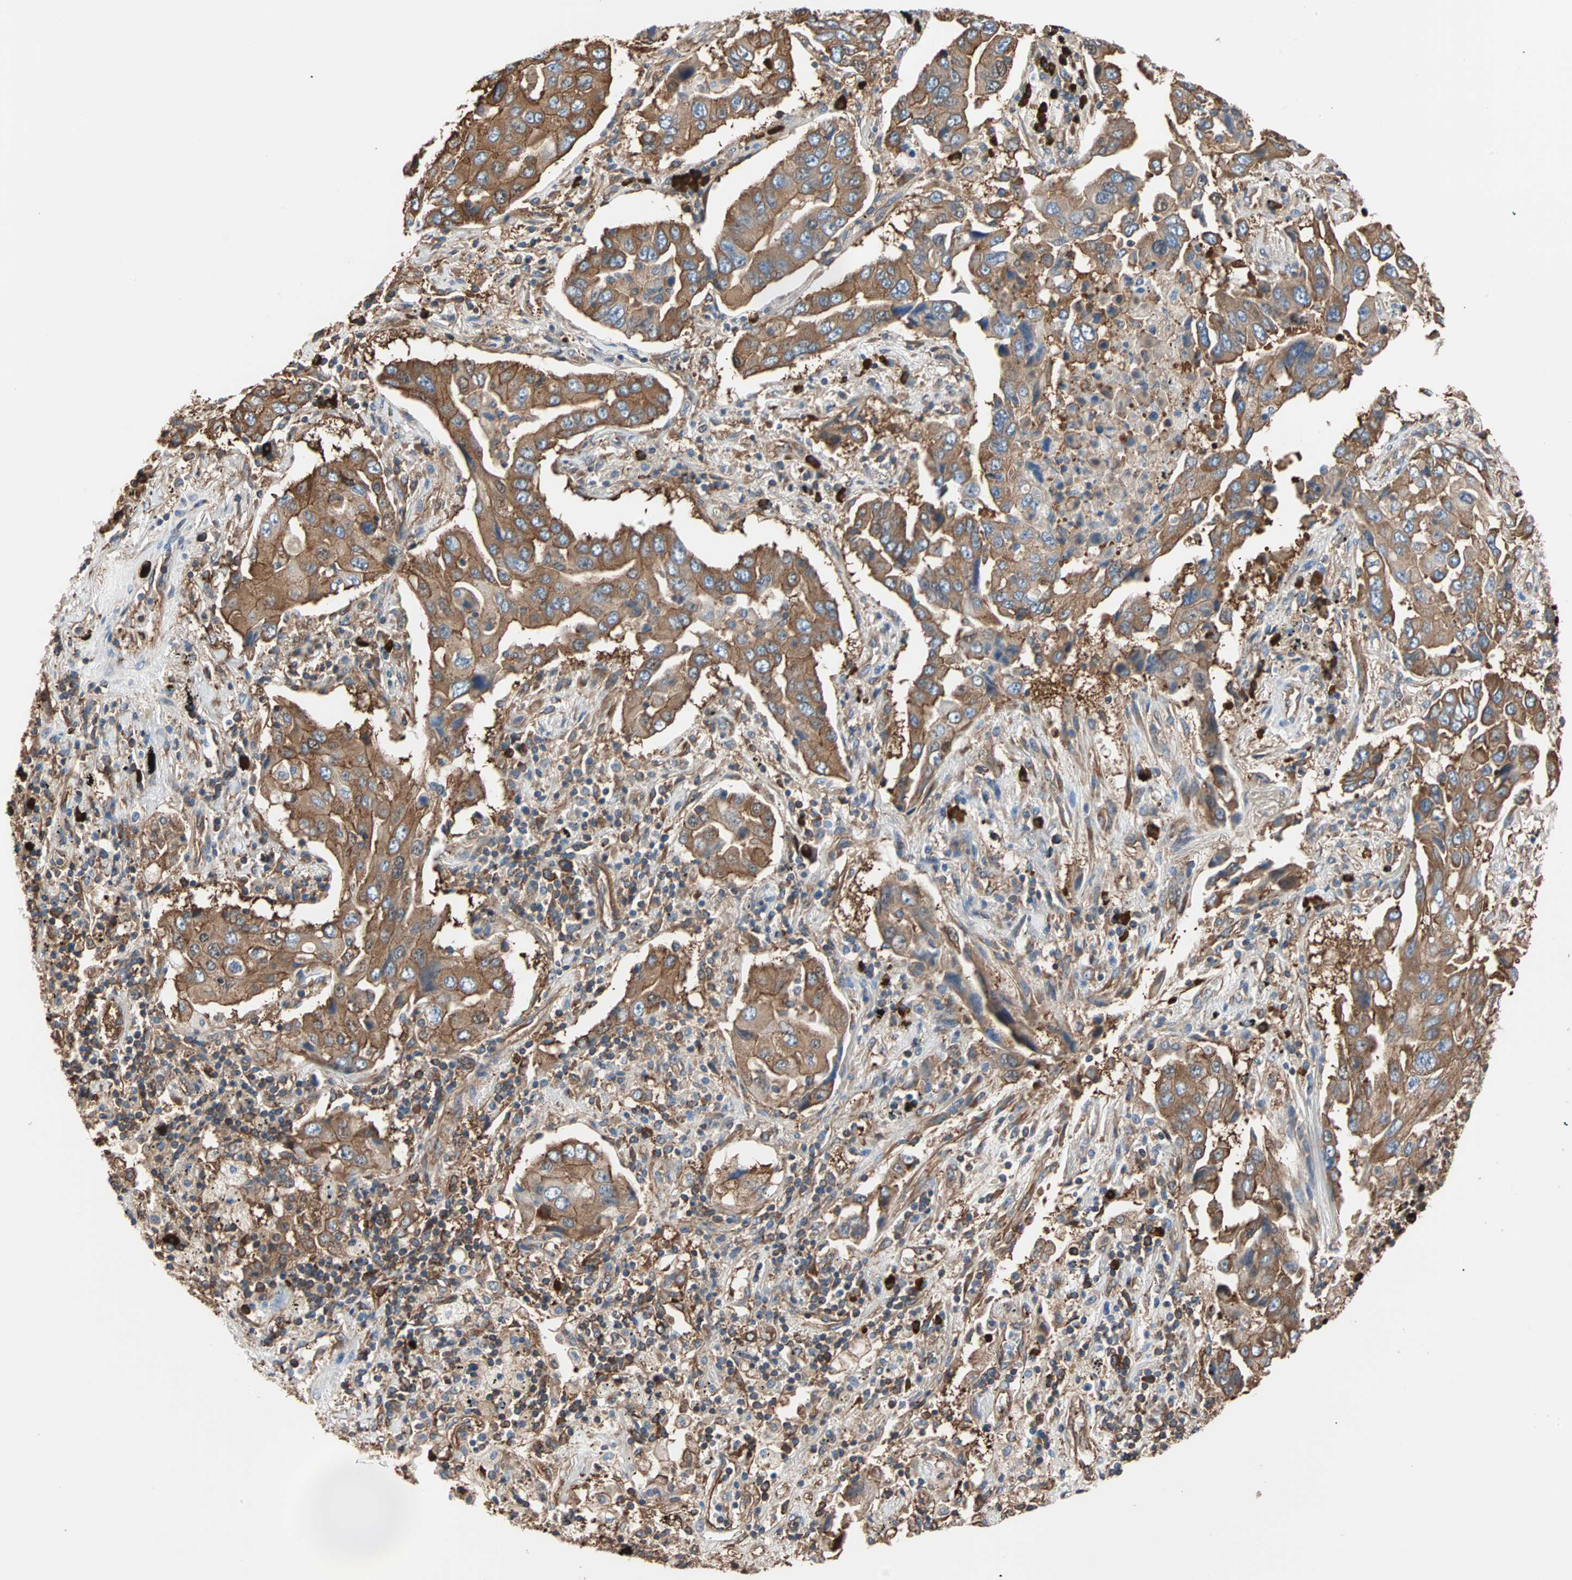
{"staining": {"intensity": "strong", "quantity": ">75%", "location": "cytoplasmic/membranous"}, "tissue": "lung cancer", "cell_type": "Tumor cells", "image_type": "cancer", "snomed": [{"axis": "morphology", "description": "Adenocarcinoma, NOS"}, {"axis": "topography", "description": "Lung"}], "caption": "Adenocarcinoma (lung) stained for a protein (brown) exhibits strong cytoplasmic/membranous positive expression in about >75% of tumor cells.", "gene": "EEF2", "patient": {"sex": "female", "age": 65}}